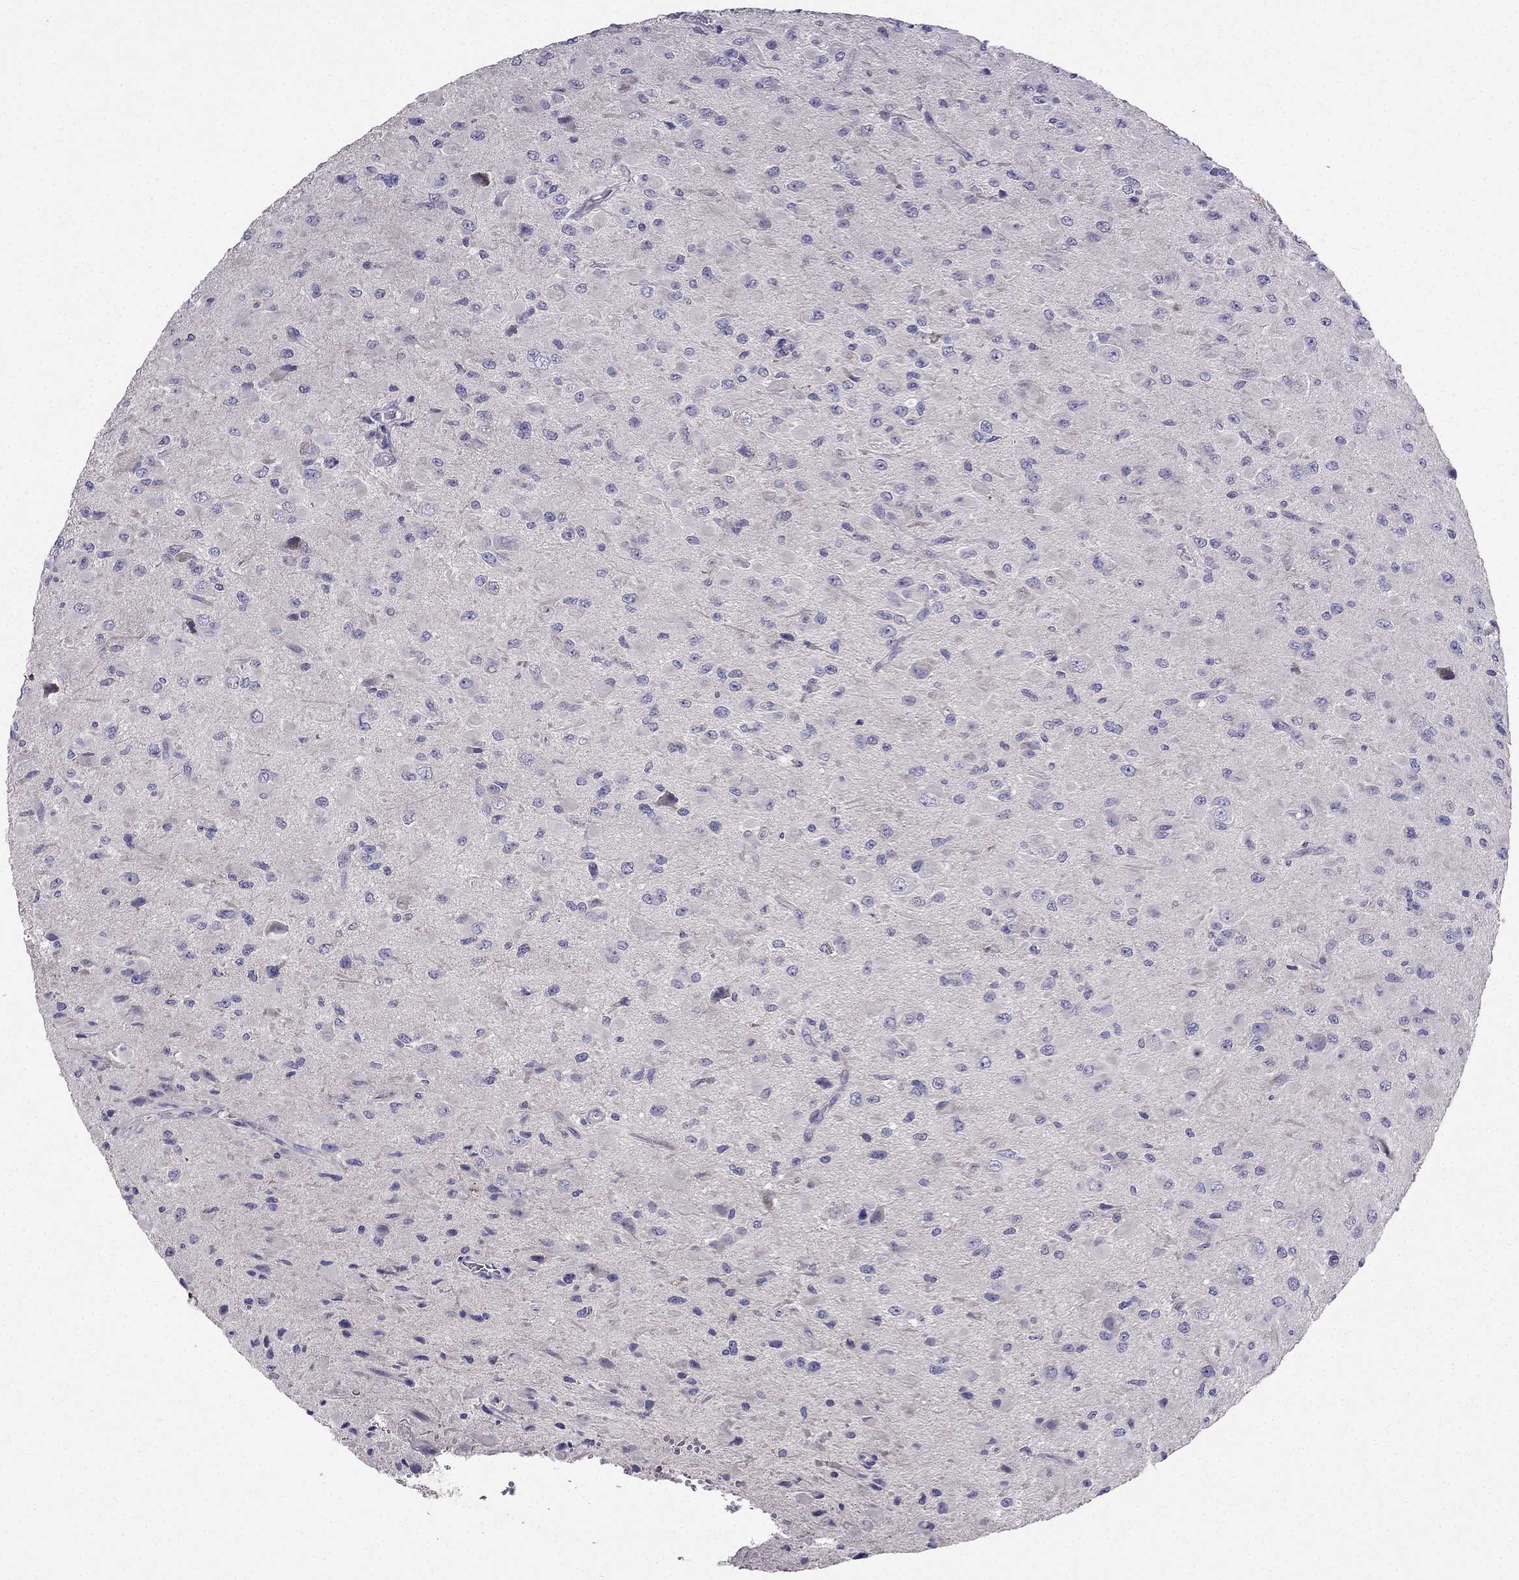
{"staining": {"intensity": "negative", "quantity": "none", "location": "none"}, "tissue": "glioma", "cell_type": "Tumor cells", "image_type": "cancer", "snomed": [{"axis": "morphology", "description": "Glioma, malignant, High grade"}, {"axis": "topography", "description": "Cerebral cortex"}], "caption": "The immunohistochemistry micrograph has no significant staining in tumor cells of high-grade glioma (malignant) tissue.", "gene": "AS3MT", "patient": {"sex": "male", "age": 35}}